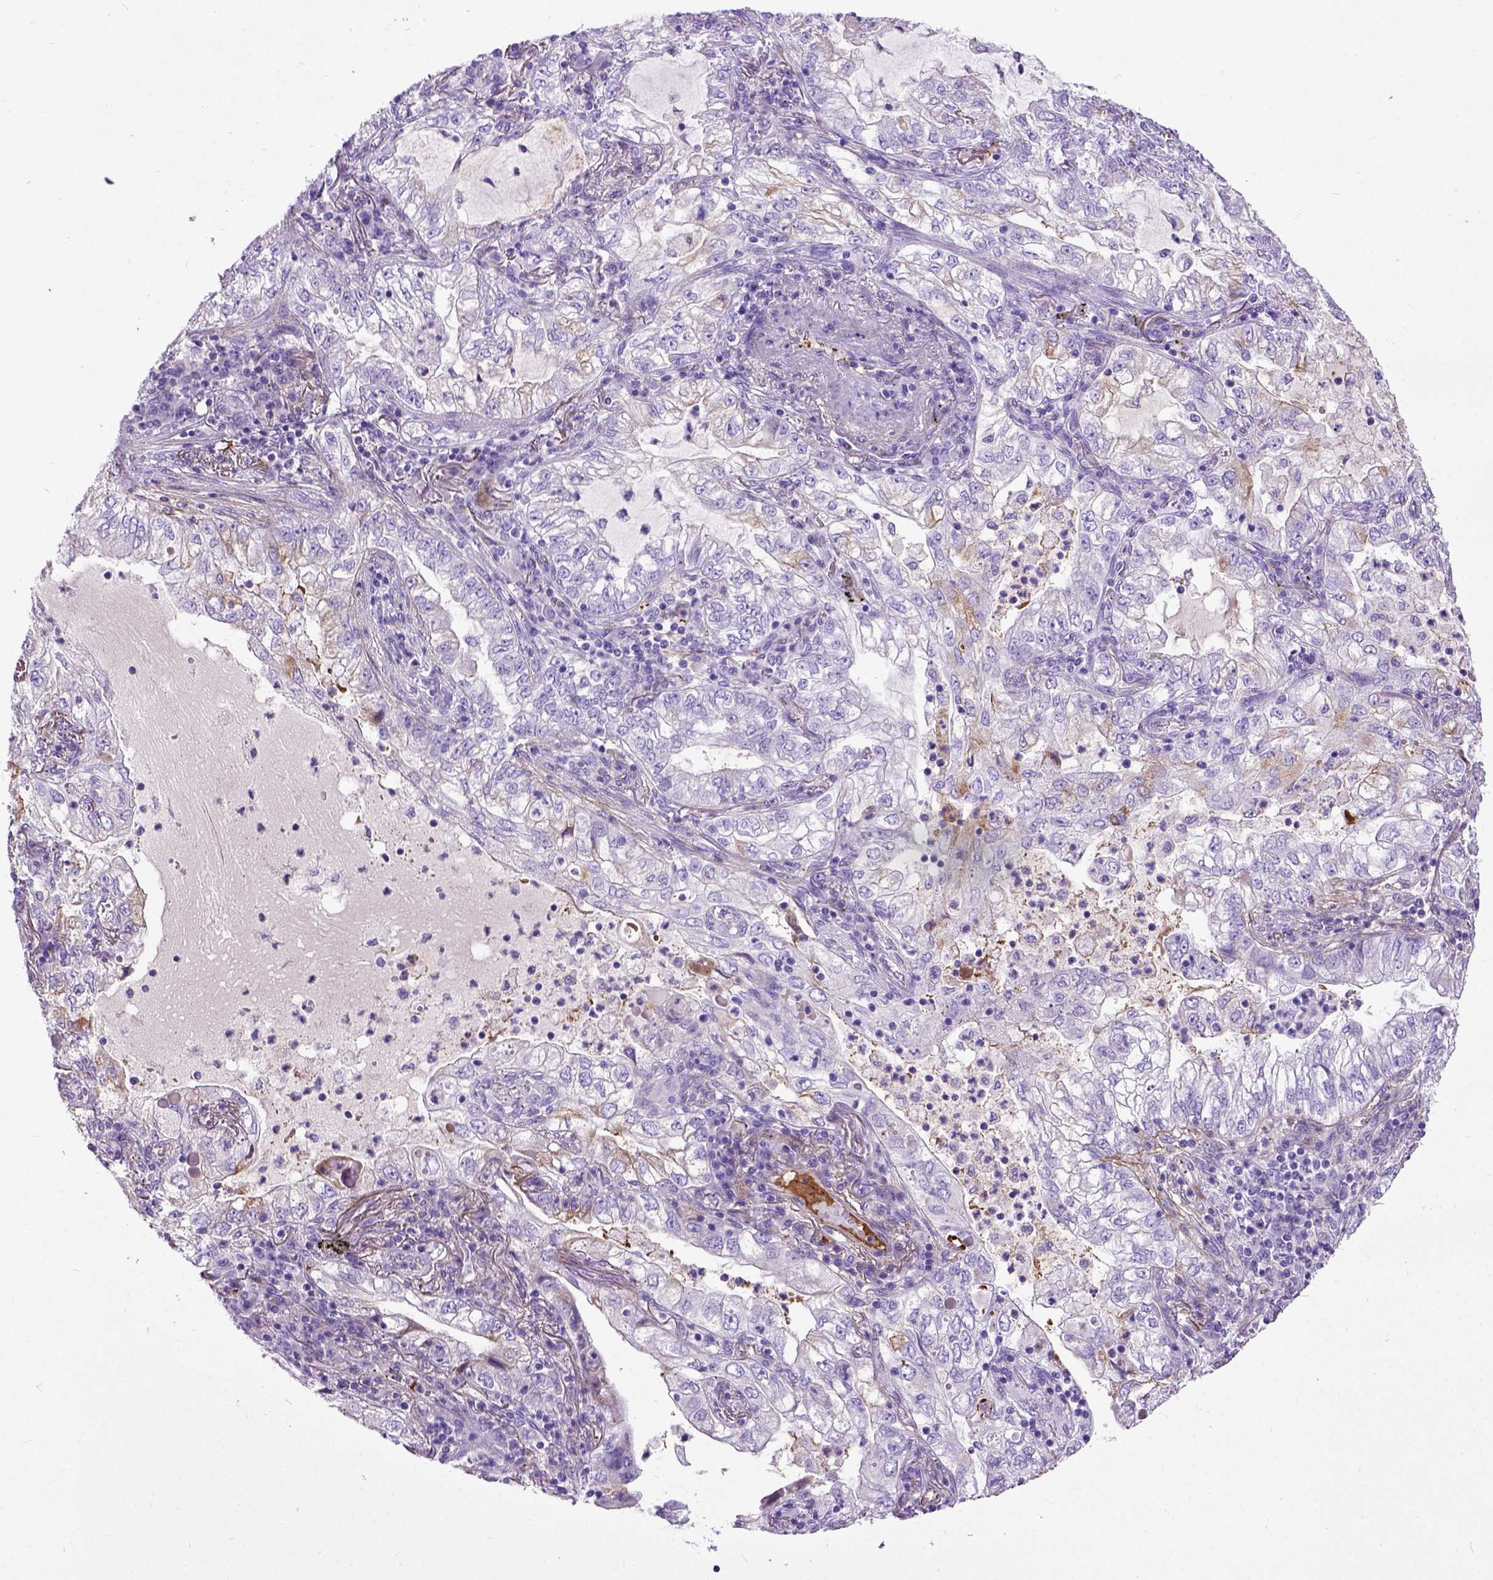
{"staining": {"intensity": "negative", "quantity": "none", "location": "none"}, "tissue": "lung cancer", "cell_type": "Tumor cells", "image_type": "cancer", "snomed": [{"axis": "morphology", "description": "Adenocarcinoma, NOS"}, {"axis": "topography", "description": "Lung"}], "caption": "There is no significant staining in tumor cells of lung cancer (adenocarcinoma).", "gene": "ADAMTS8", "patient": {"sex": "female", "age": 73}}